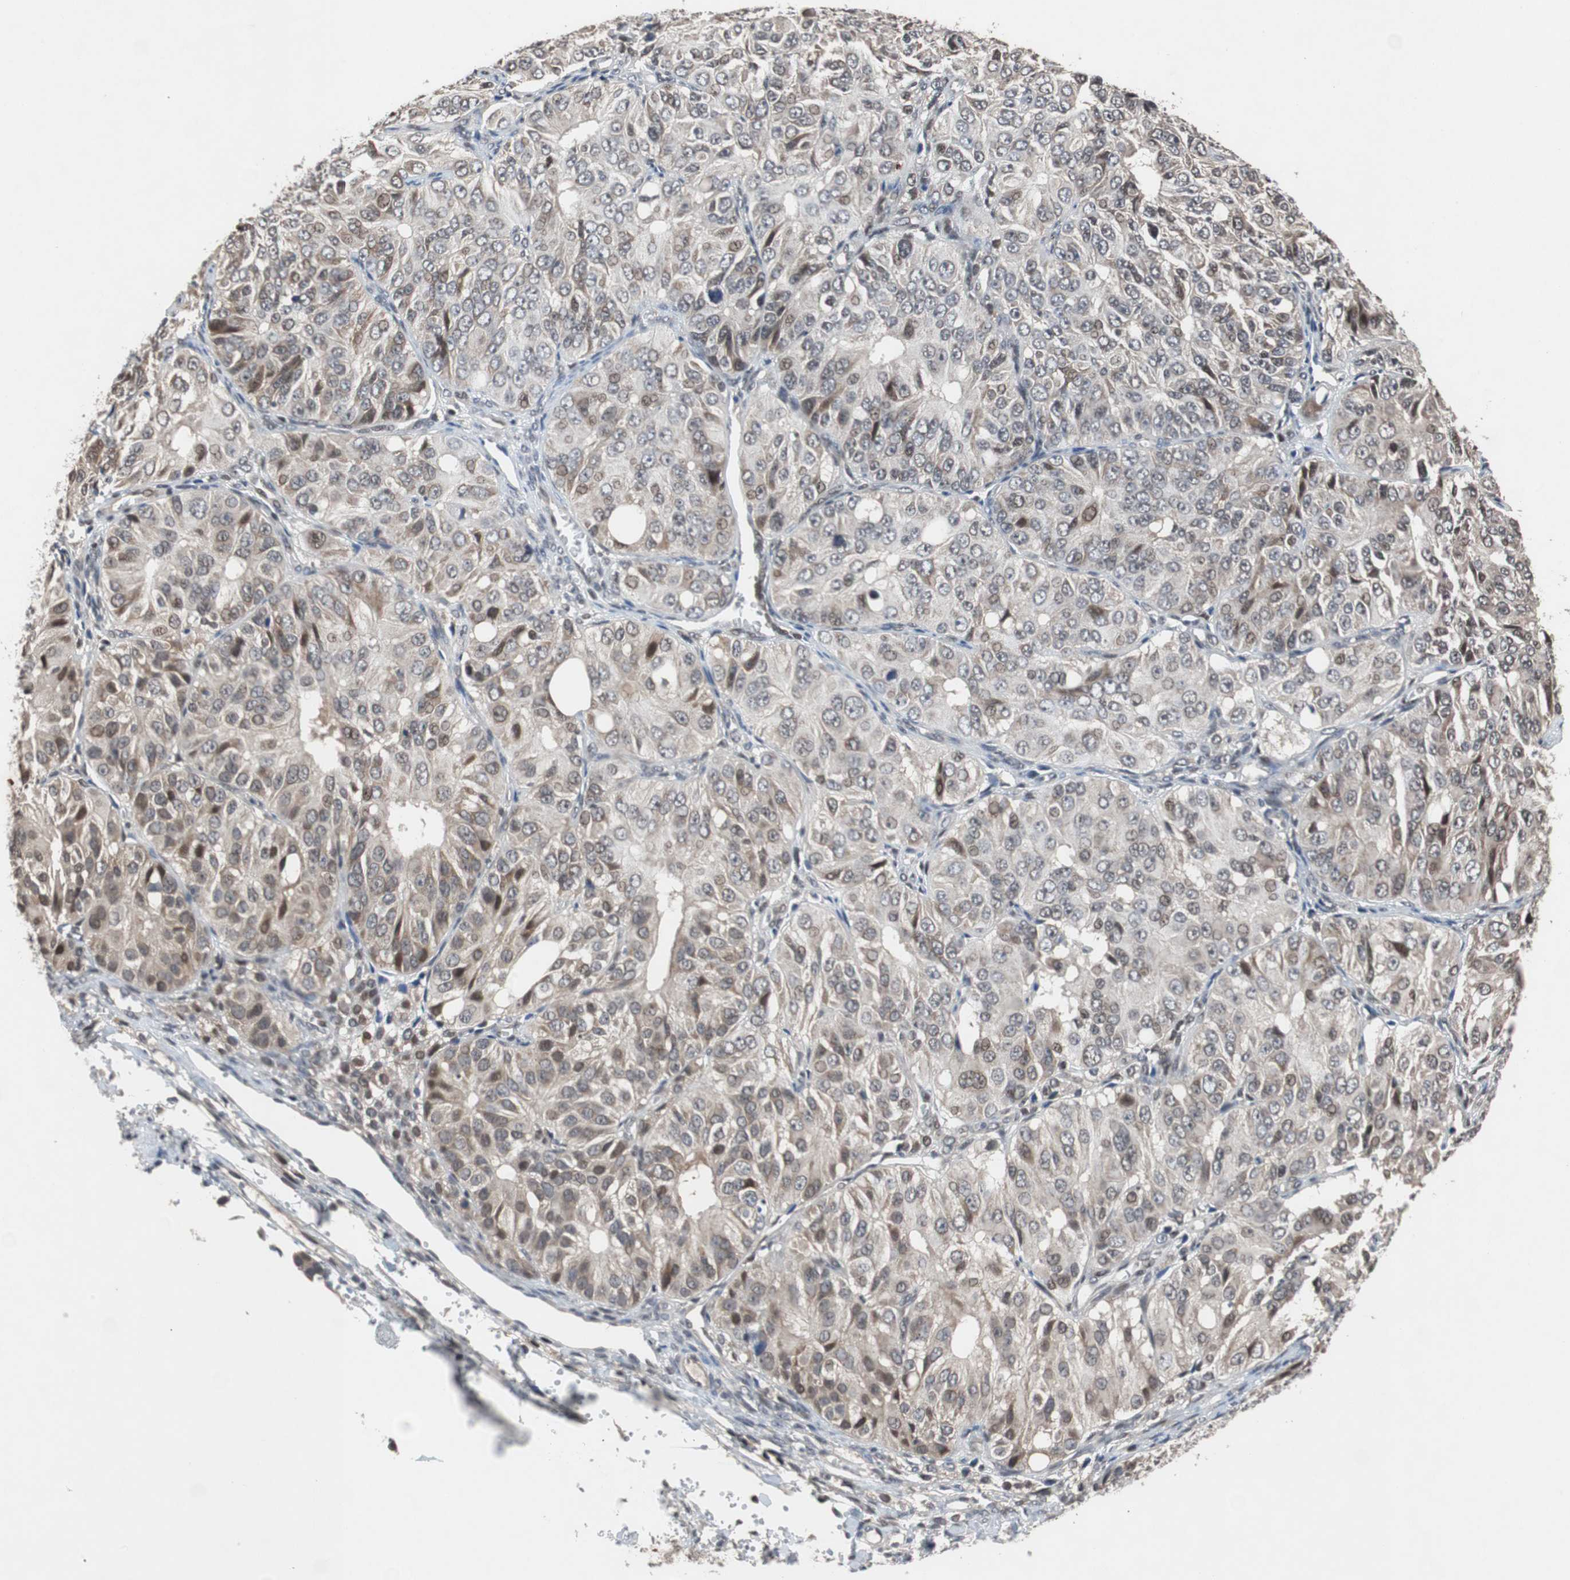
{"staining": {"intensity": "weak", "quantity": "<25%", "location": "cytoplasmic/membranous,nuclear"}, "tissue": "ovarian cancer", "cell_type": "Tumor cells", "image_type": "cancer", "snomed": [{"axis": "morphology", "description": "Carcinoma, endometroid"}, {"axis": "topography", "description": "Ovary"}], "caption": "Tumor cells show no significant expression in ovarian cancer (endometroid carcinoma). (DAB (3,3'-diaminobenzidine) immunohistochemistry visualized using brightfield microscopy, high magnification).", "gene": "TP63", "patient": {"sex": "female", "age": 51}}